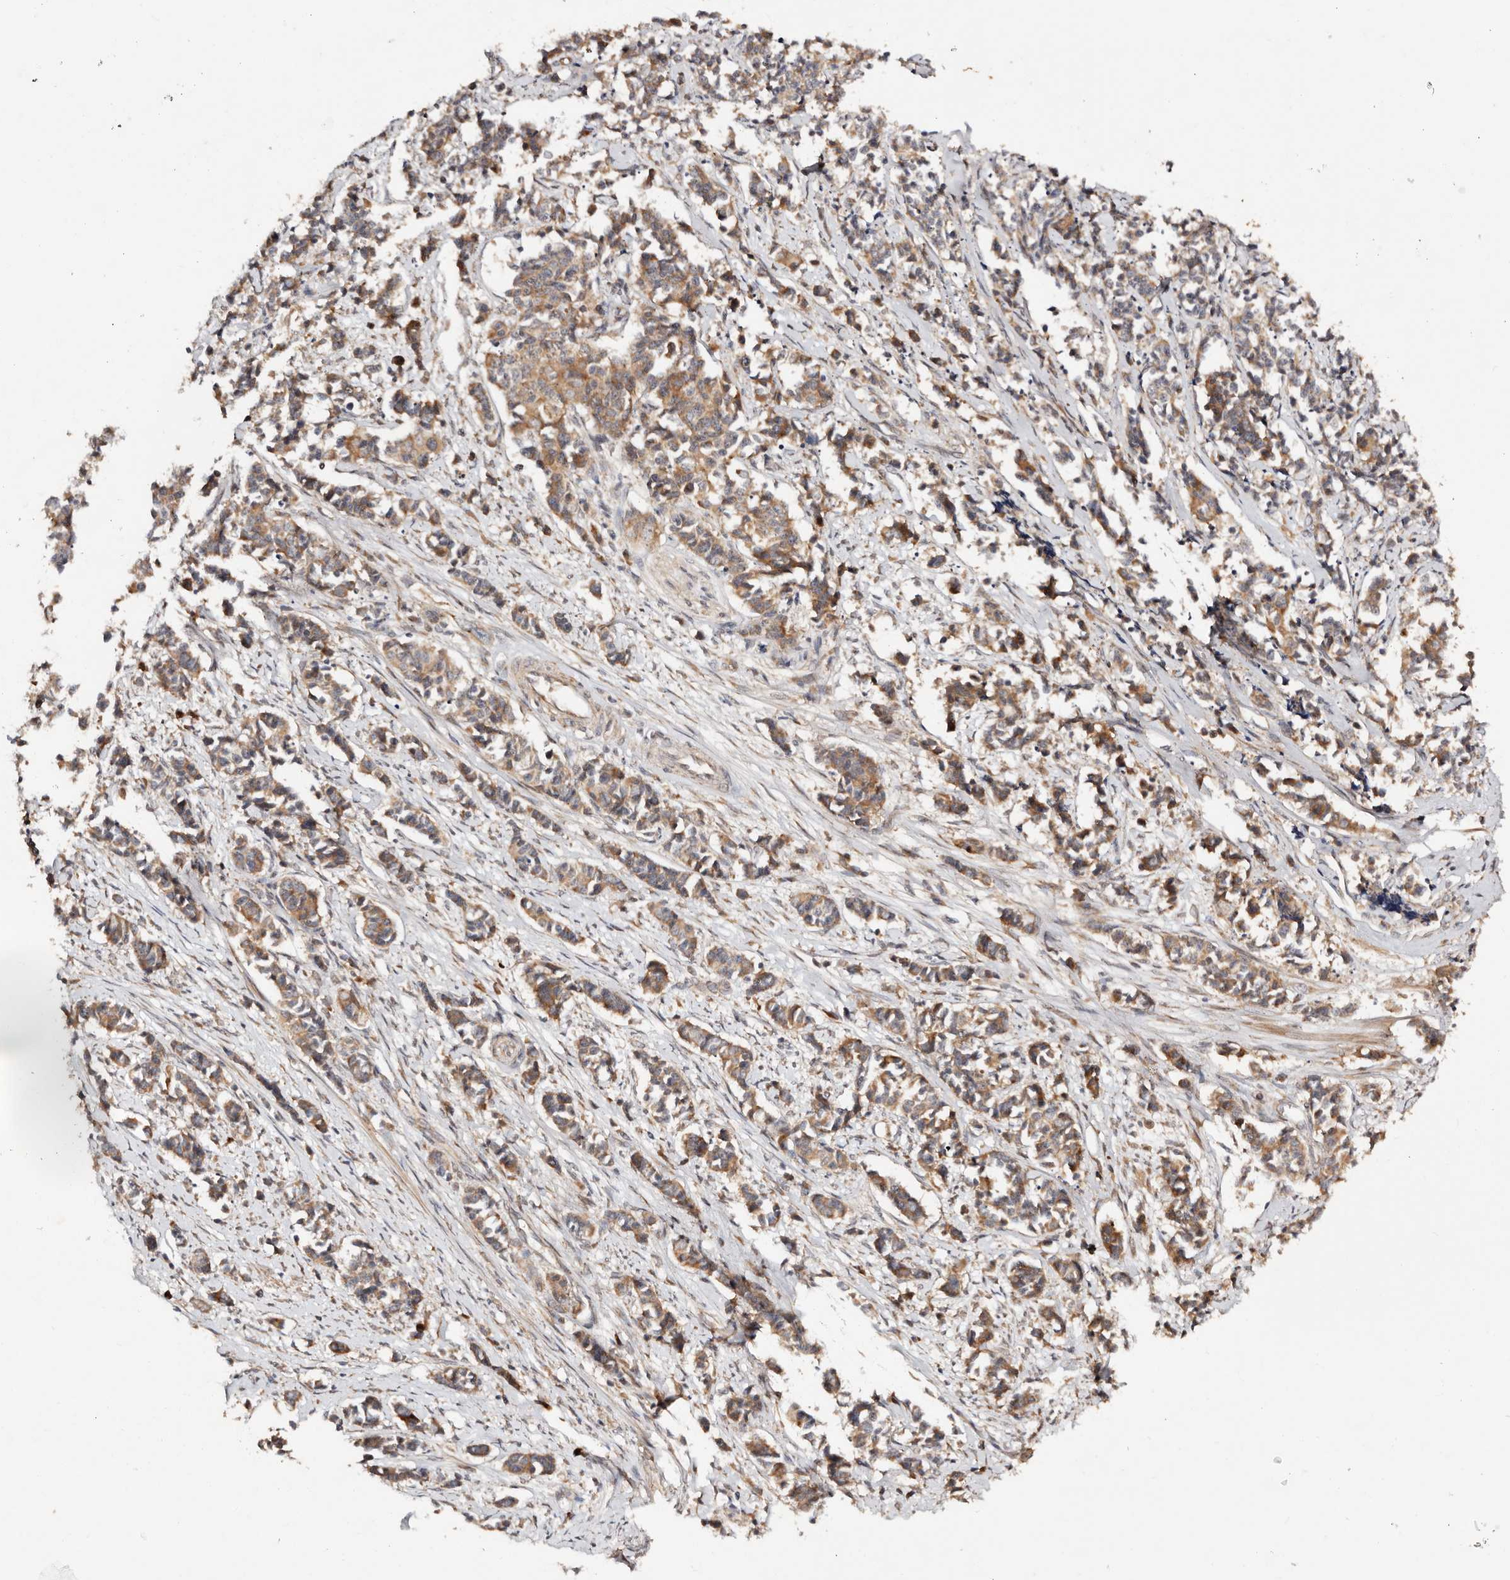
{"staining": {"intensity": "moderate", "quantity": ">75%", "location": "cytoplasmic/membranous"}, "tissue": "cervical cancer", "cell_type": "Tumor cells", "image_type": "cancer", "snomed": [{"axis": "morphology", "description": "Normal tissue, NOS"}, {"axis": "morphology", "description": "Squamous cell carcinoma, NOS"}, {"axis": "topography", "description": "Cervix"}], "caption": "DAB (3,3'-diaminobenzidine) immunohistochemical staining of human cervical cancer demonstrates moderate cytoplasmic/membranous protein expression in about >75% of tumor cells.", "gene": "DENND11", "patient": {"sex": "female", "age": 35}}